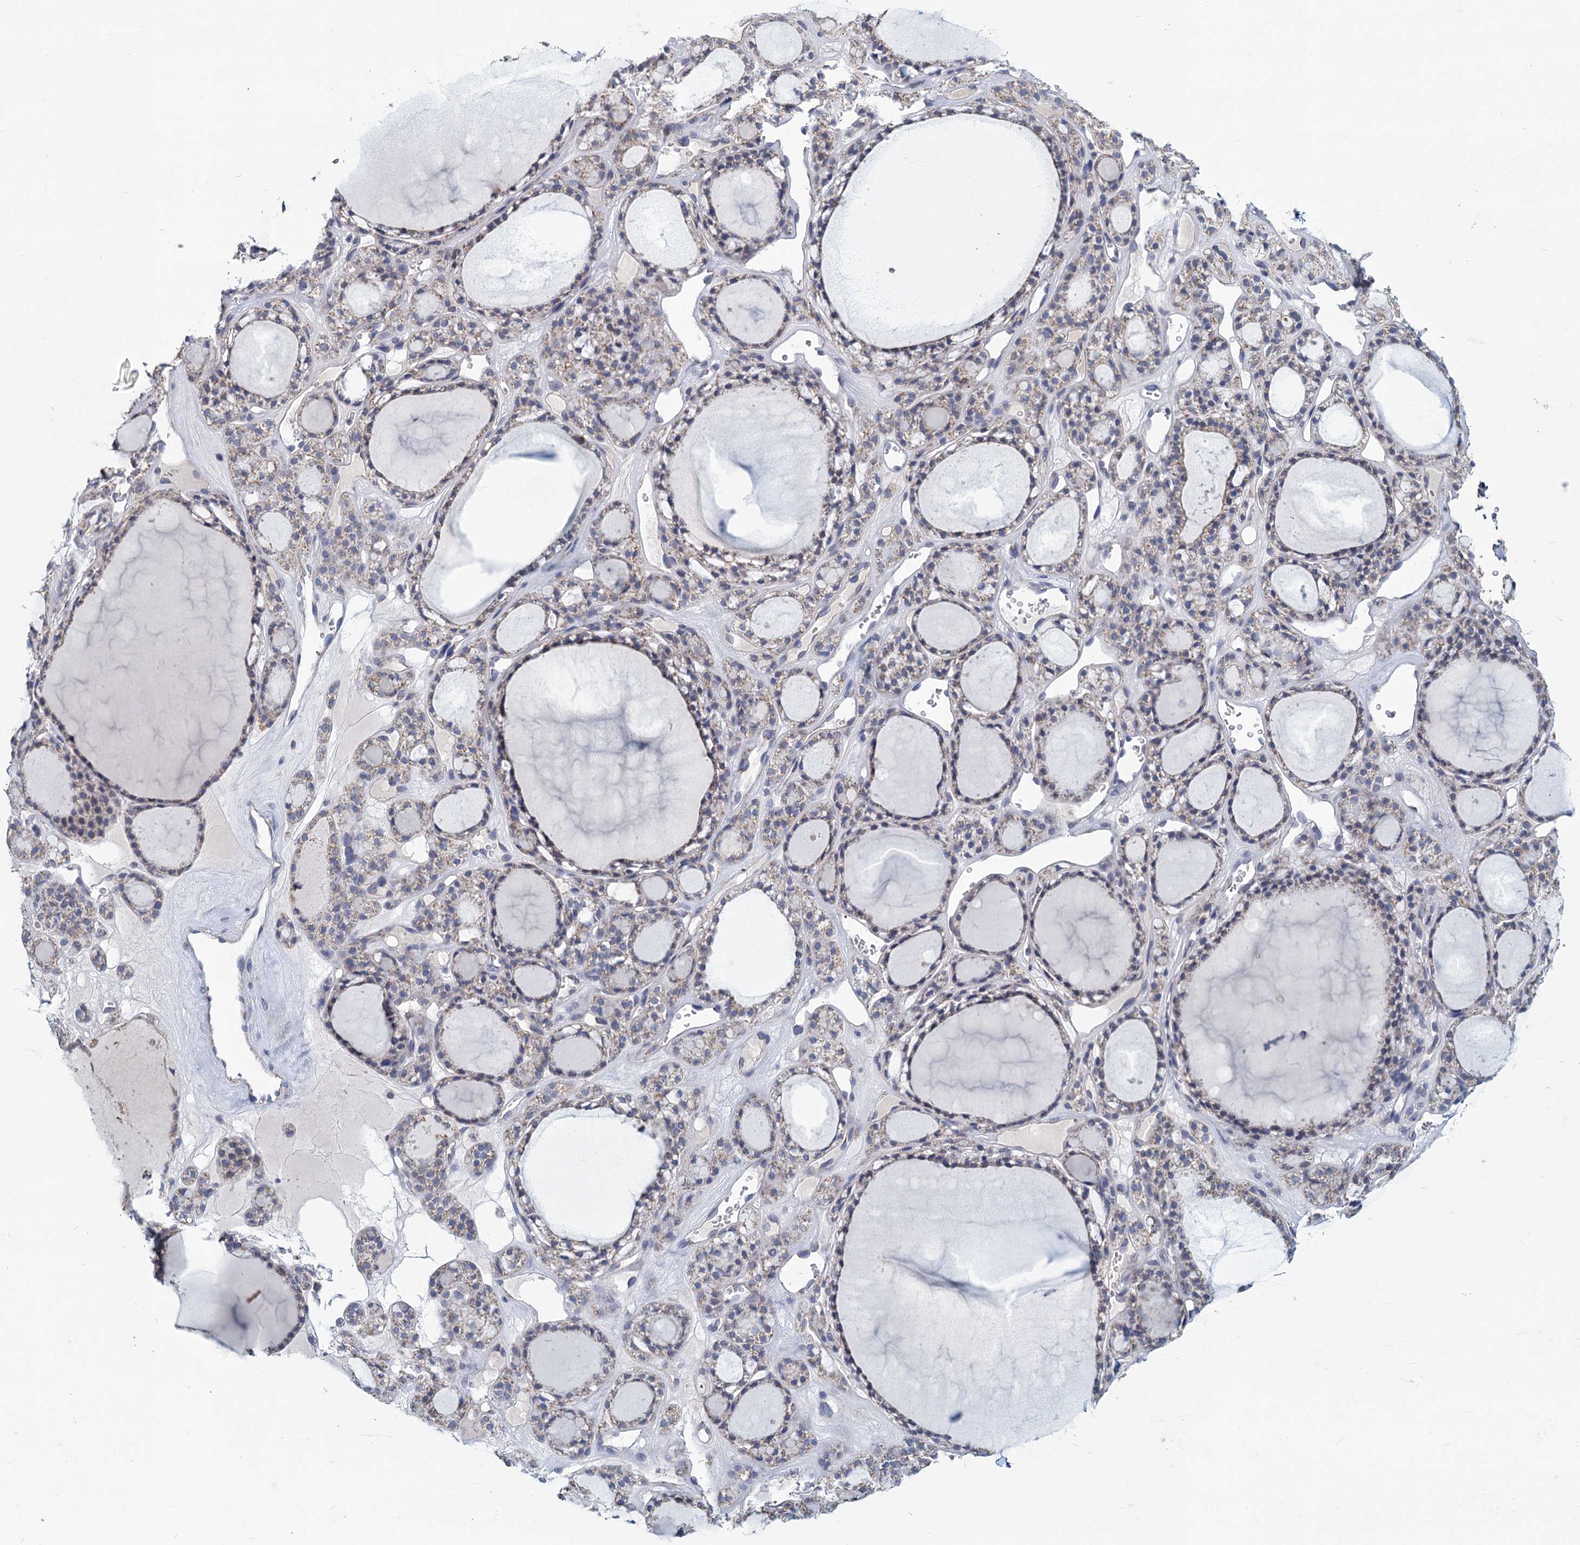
{"staining": {"intensity": "weak", "quantity": "25%-75%", "location": "cytoplasmic/membranous"}, "tissue": "thyroid gland", "cell_type": "Glandular cells", "image_type": "normal", "snomed": [{"axis": "morphology", "description": "Normal tissue, NOS"}, {"axis": "topography", "description": "Thyroid gland"}], "caption": "Glandular cells demonstrate low levels of weak cytoplasmic/membranous staining in approximately 25%-75% of cells in normal human thyroid gland. (Brightfield microscopy of DAB IHC at high magnification).", "gene": "NDUFC2", "patient": {"sex": "female", "age": 28}}